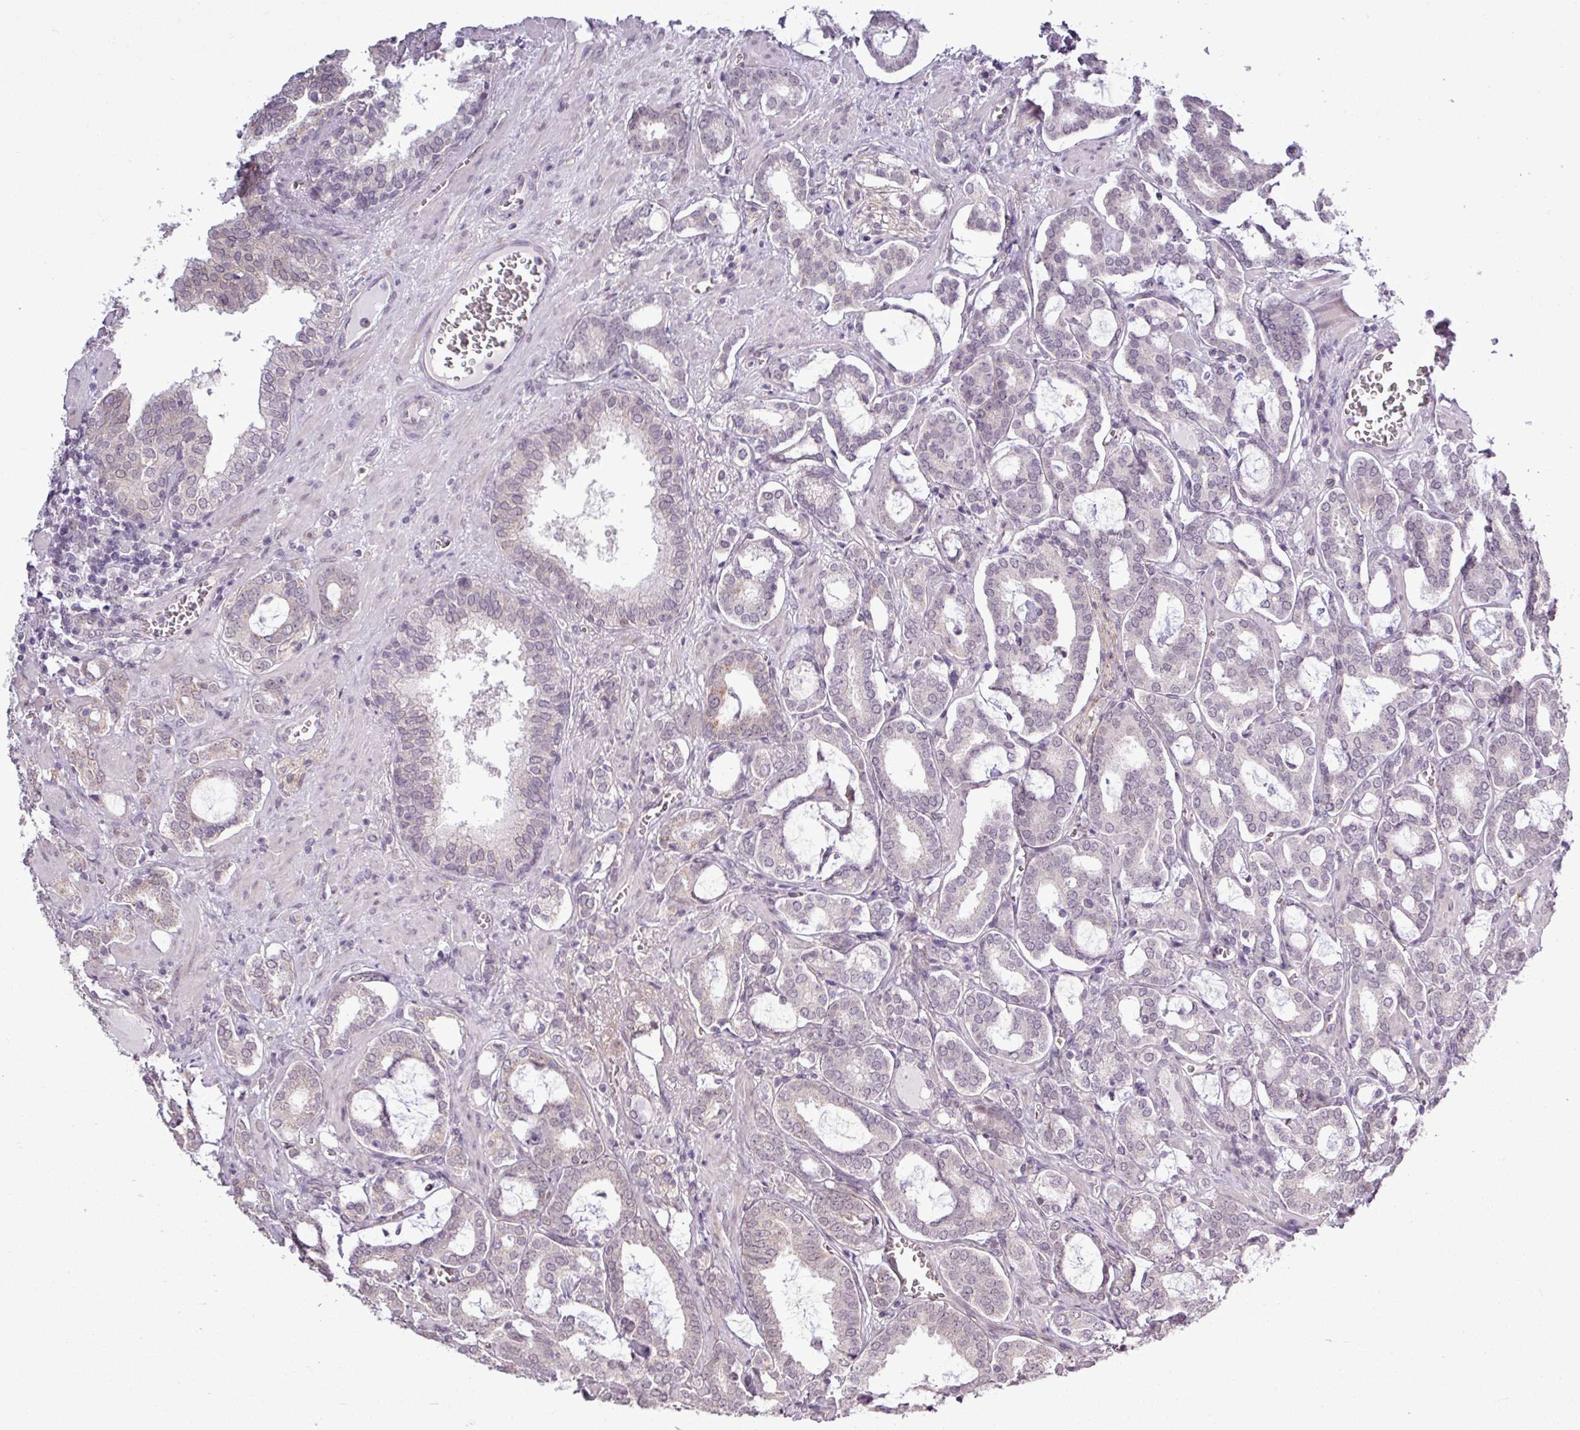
{"staining": {"intensity": "negative", "quantity": "none", "location": "none"}, "tissue": "prostate cancer", "cell_type": "Tumor cells", "image_type": "cancer", "snomed": [{"axis": "morphology", "description": "Adenocarcinoma, High grade"}, {"axis": "topography", "description": "Prostate and seminal vesicle, NOS"}], "caption": "Immunohistochemistry image of adenocarcinoma (high-grade) (prostate) stained for a protein (brown), which shows no staining in tumor cells.", "gene": "GPT2", "patient": {"sex": "male", "age": 67}}